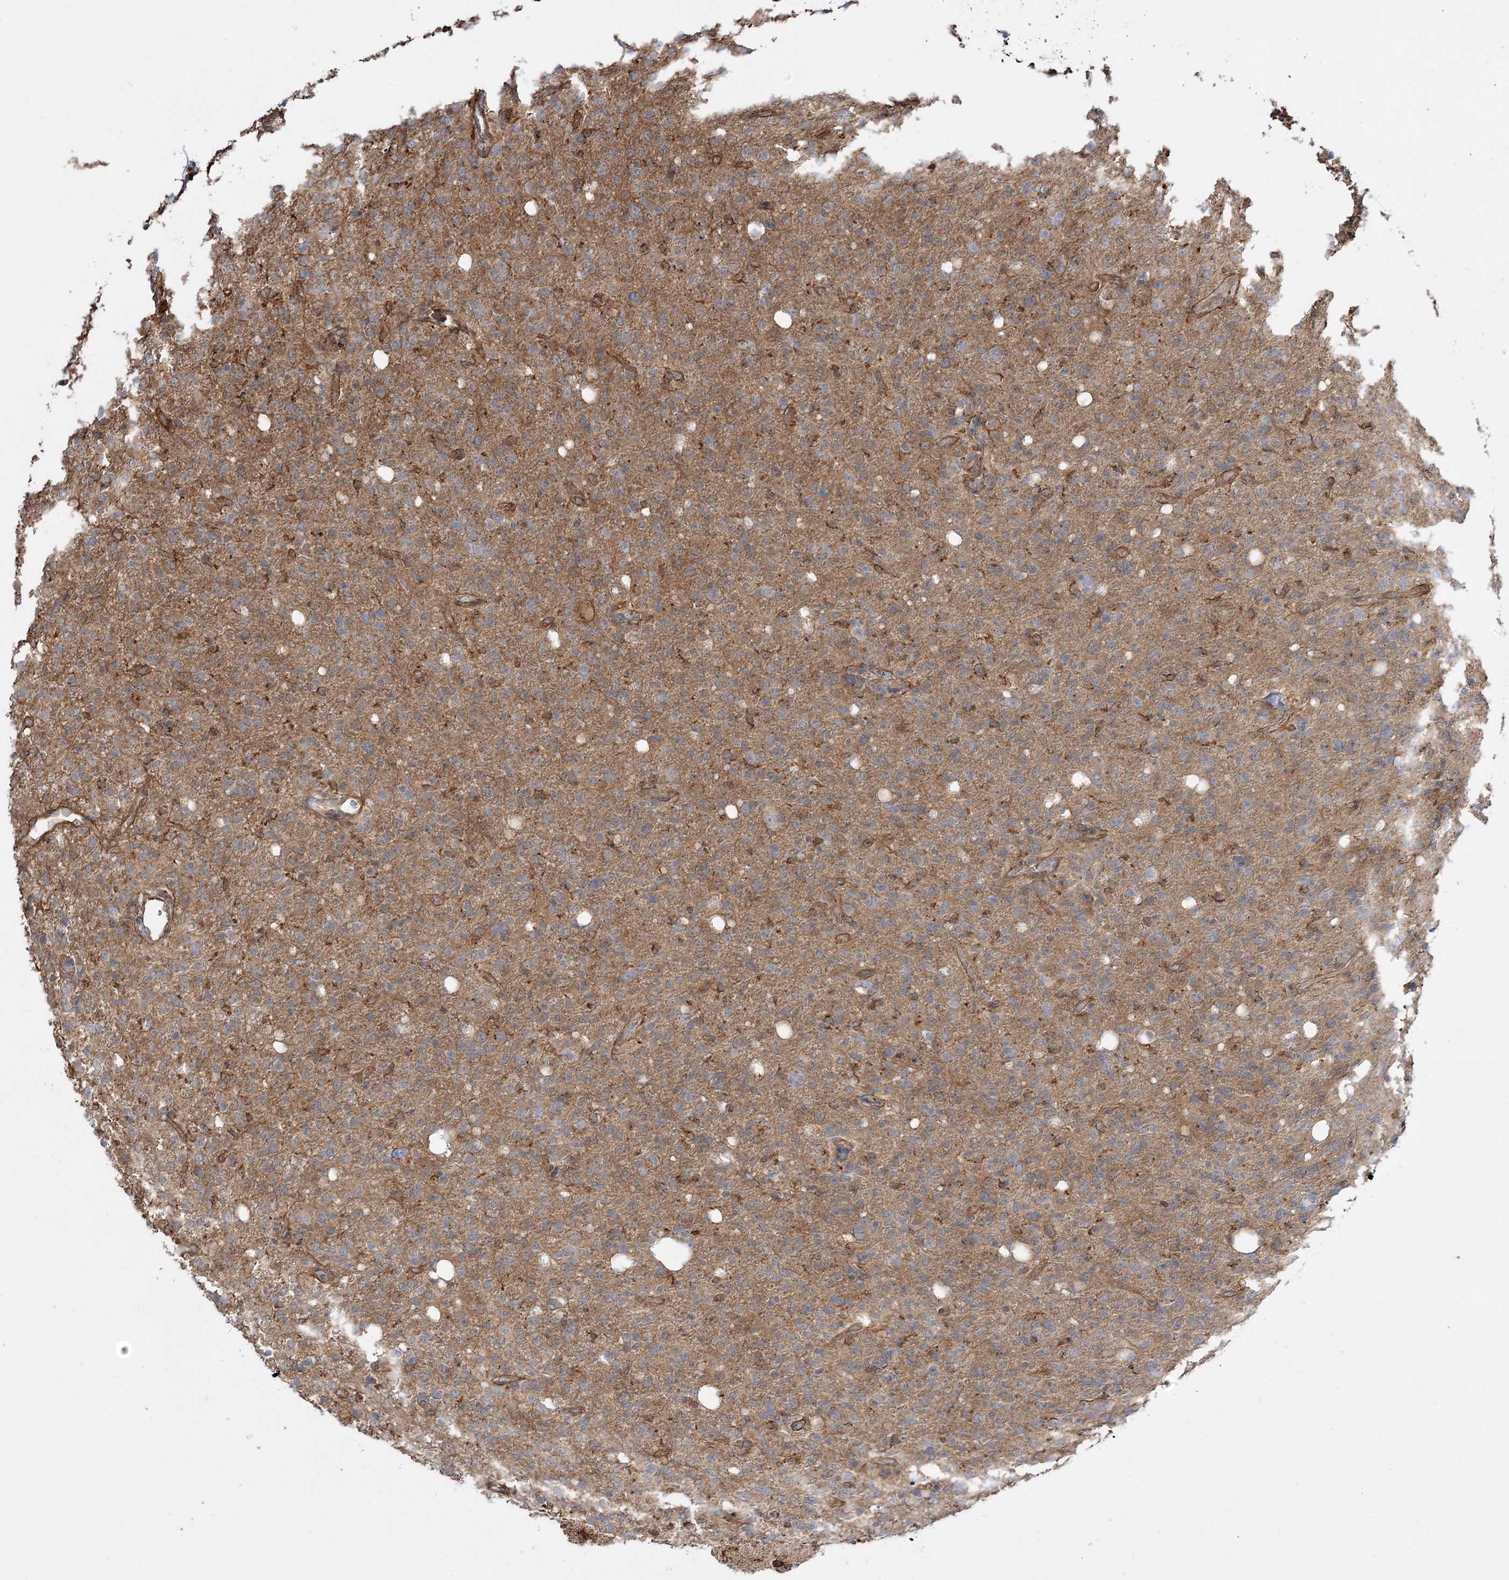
{"staining": {"intensity": "weak", "quantity": "25%-75%", "location": "cytoplasmic/membranous"}, "tissue": "glioma", "cell_type": "Tumor cells", "image_type": "cancer", "snomed": [{"axis": "morphology", "description": "Glioma, malignant, High grade"}, {"axis": "topography", "description": "Brain"}], "caption": "Immunohistochemistry (IHC) micrograph of glioma stained for a protein (brown), which demonstrates low levels of weak cytoplasmic/membranous positivity in approximately 25%-75% of tumor cells.", "gene": "SH3BP5L", "patient": {"sex": "female", "age": 57}}